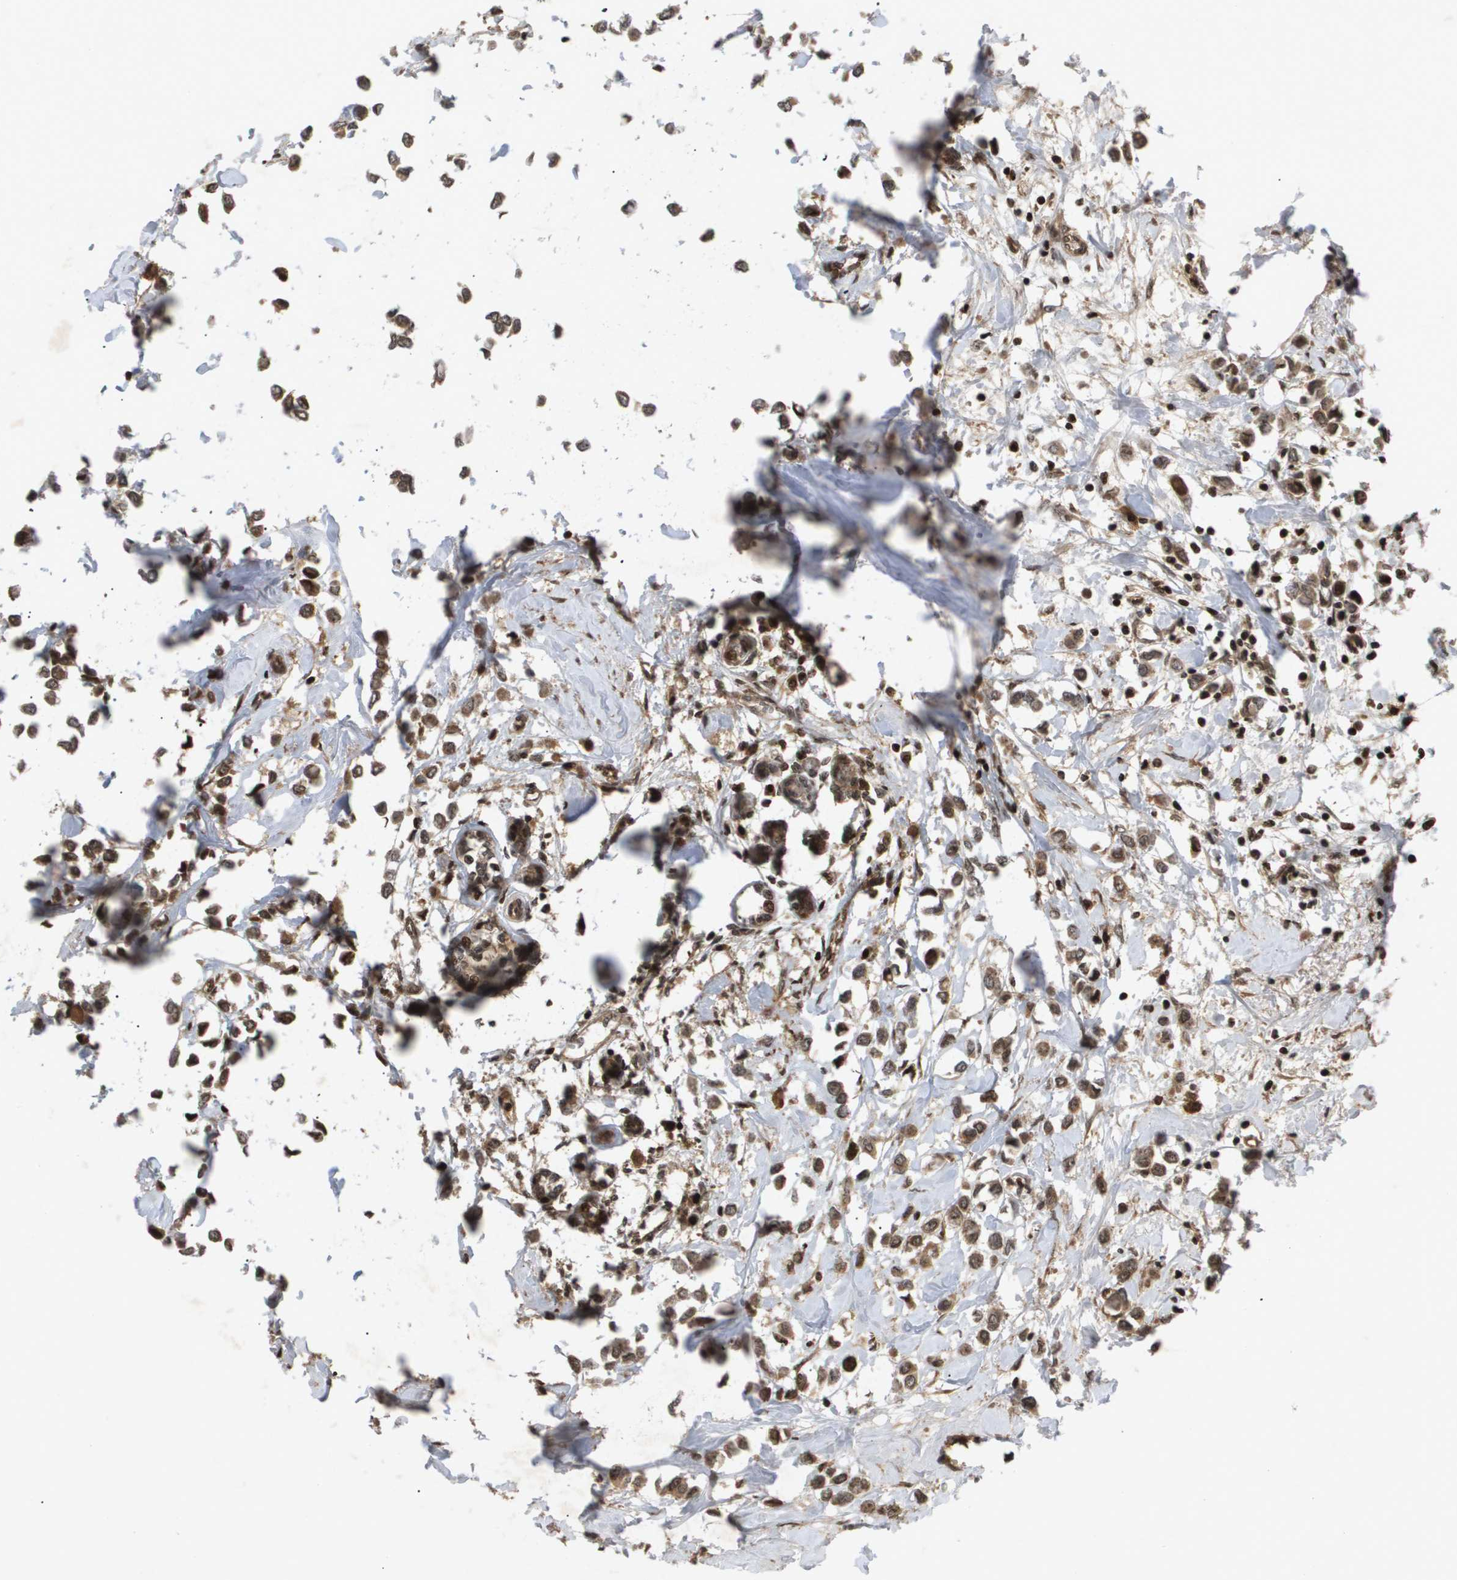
{"staining": {"intensity": "moderate", "quantity": ">75%", "location": "cytoplasmic/membranous,nuclear"}, "tissue": "breast cancer", "cell_type": "Tumor cells", "image_type": "cancer", "snomed": [{"axis": "morphology", "description": "Lobular carcinoma"}, {"axis": "topography", "description": "Breast"}], "caption": "This micrograph exhibits immunohistochemistry staining of breast cancer (lobular carcinoma), with medium moderate cytoplasmic/membranous and nuclear expression in approximately >75% of tumor cells.", "gene": "HSPA6", "patient": {"sex": "female", "age": 51}}